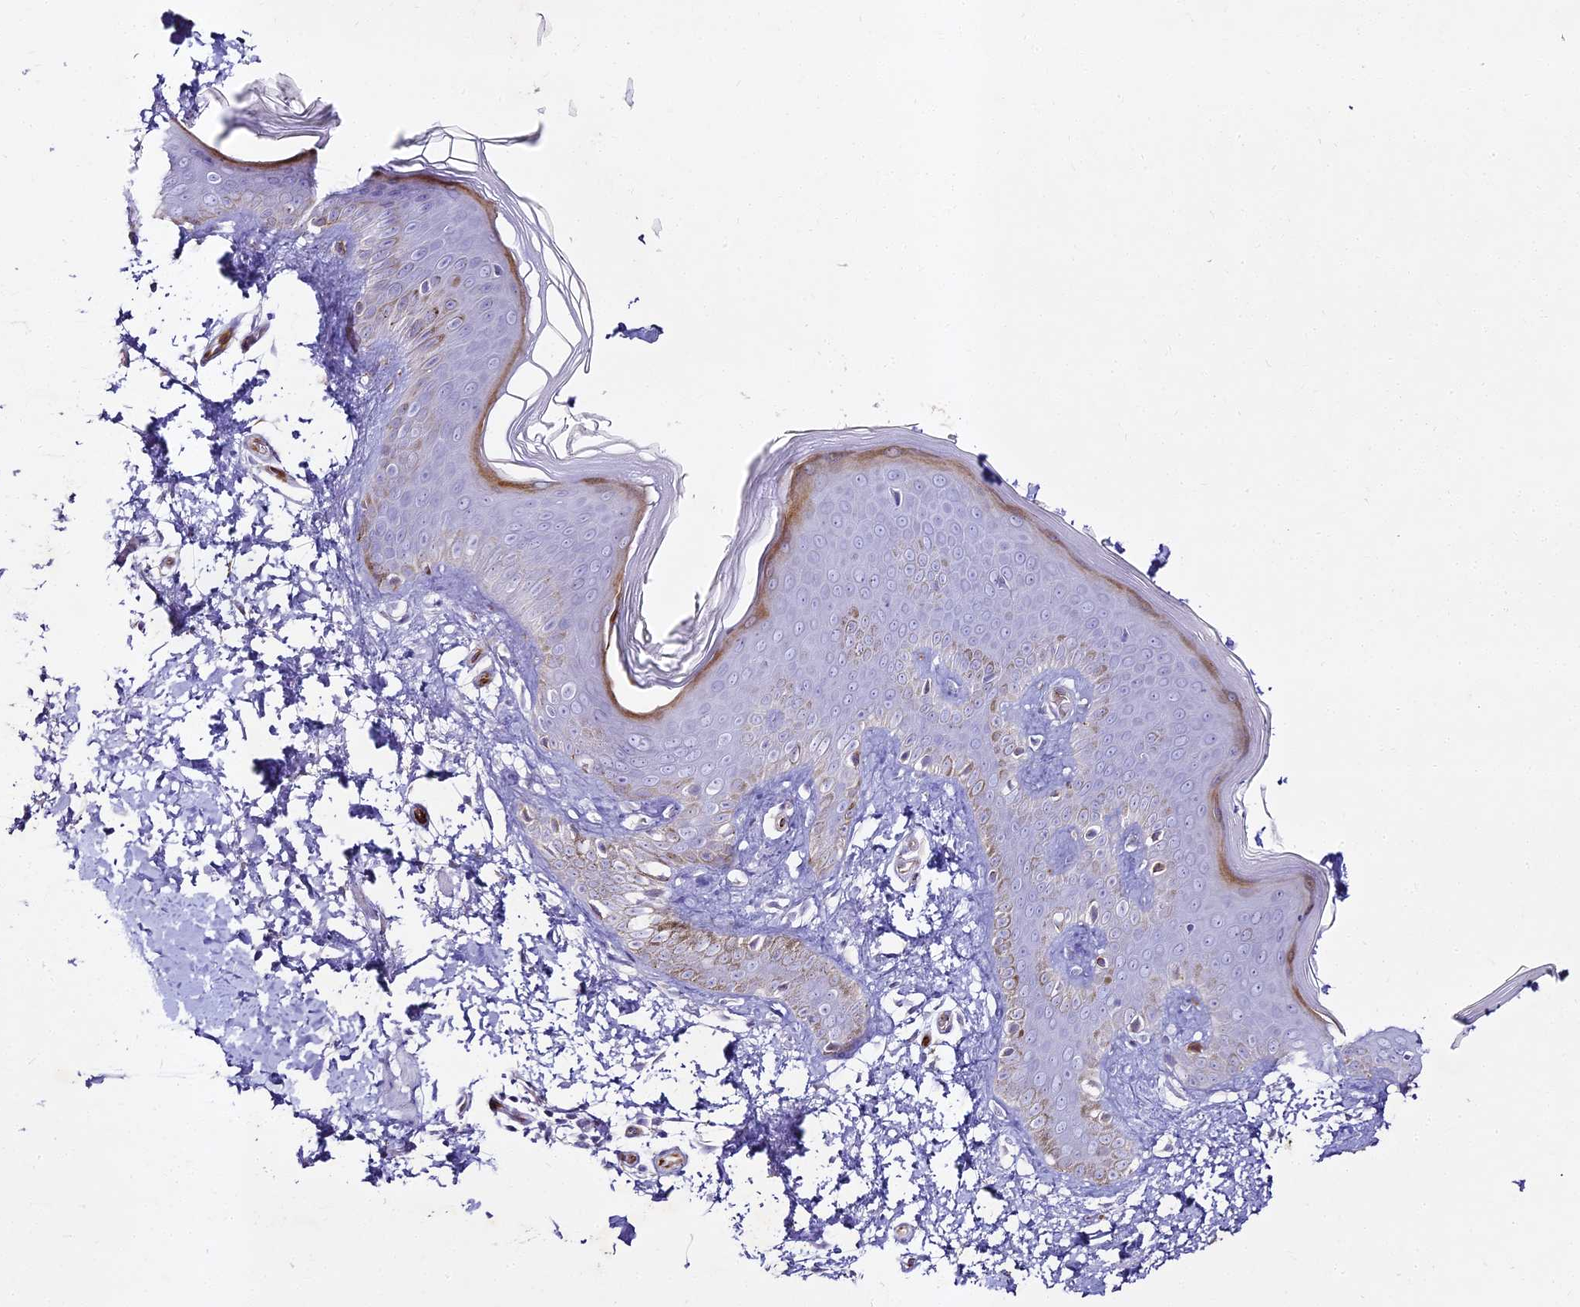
{"staining": {"intensity": "negative", "quantity": "none", "location": "none"}, "tissue": "skin", "cell_type": "Fibroblasts", "image_type": "normal", "snomed": [{"axis": "morphology", "description": "Normal tissue, NOS"}, {"axis": "topography", "description": "Skin"}], "caption": "Human skin stained for a protein using IHC exhibits no staining in fibroblasts.", "gene": "ALPG", "patient": {"sex": "male", "age": 36}}